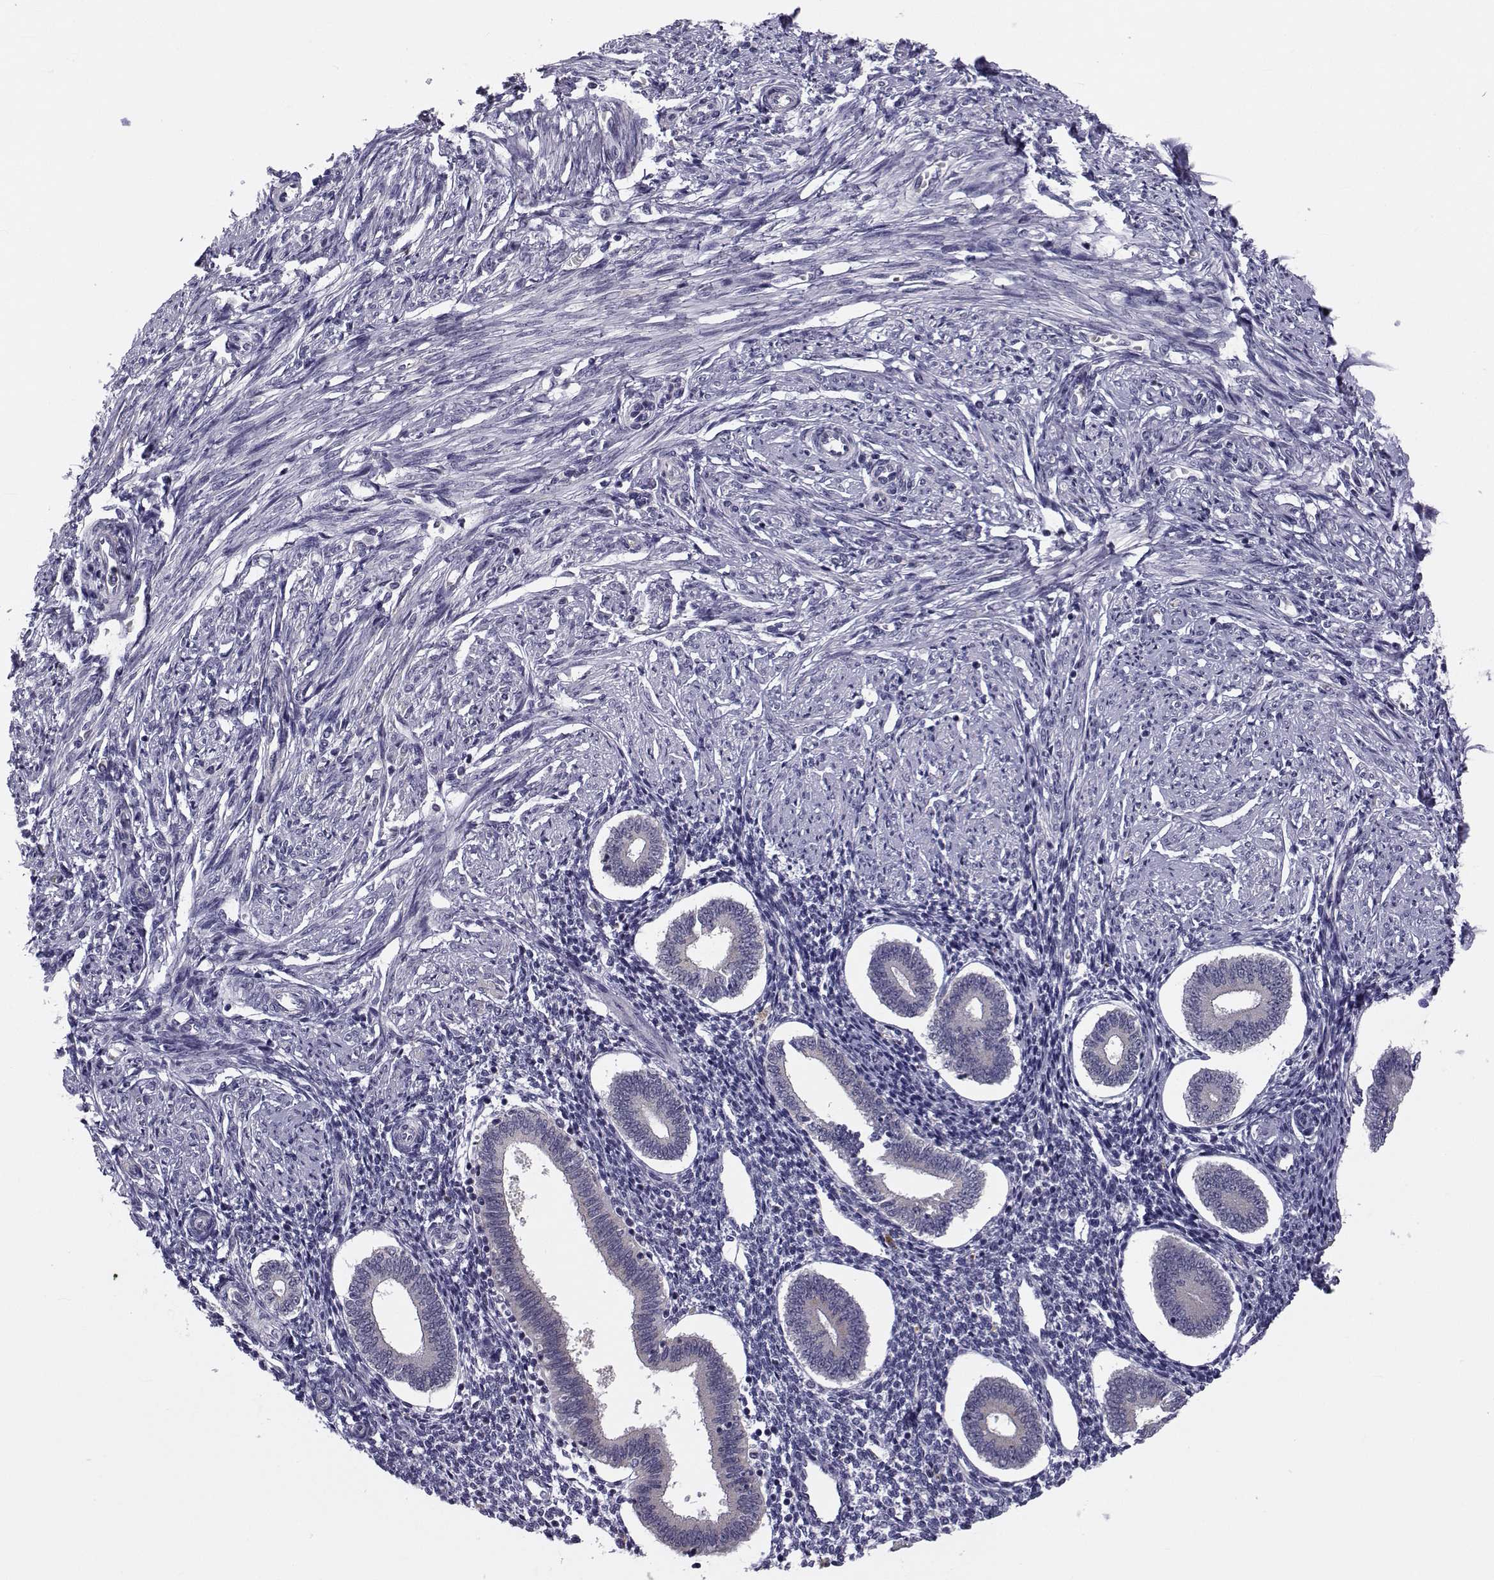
{"staining": {"intensity": "negative", "quantity": "none", "location": "none"}, "tissue": "endometrium", "cell_type": "Cells in endometrial stroma", "image_type": "normal", "snomed": [{"axis": "morphology", "description": "Normal tissue, NOS"}, {"axis": "topography", "description": "Endometrium"}], "caption": "IHC histopathology image of normal human endometrium stained for a protein (brown), which shows no positivity in cells in endometrial stroma. (Stains: DAB (3,3'-diaminobenzidine) immunohistochemistry with hematoxylin counter stain, Microscopy: brightfield microscopy at high magnification).", "gene": "ANGPT1", "patient": {"sex": "female", "age": 40}}